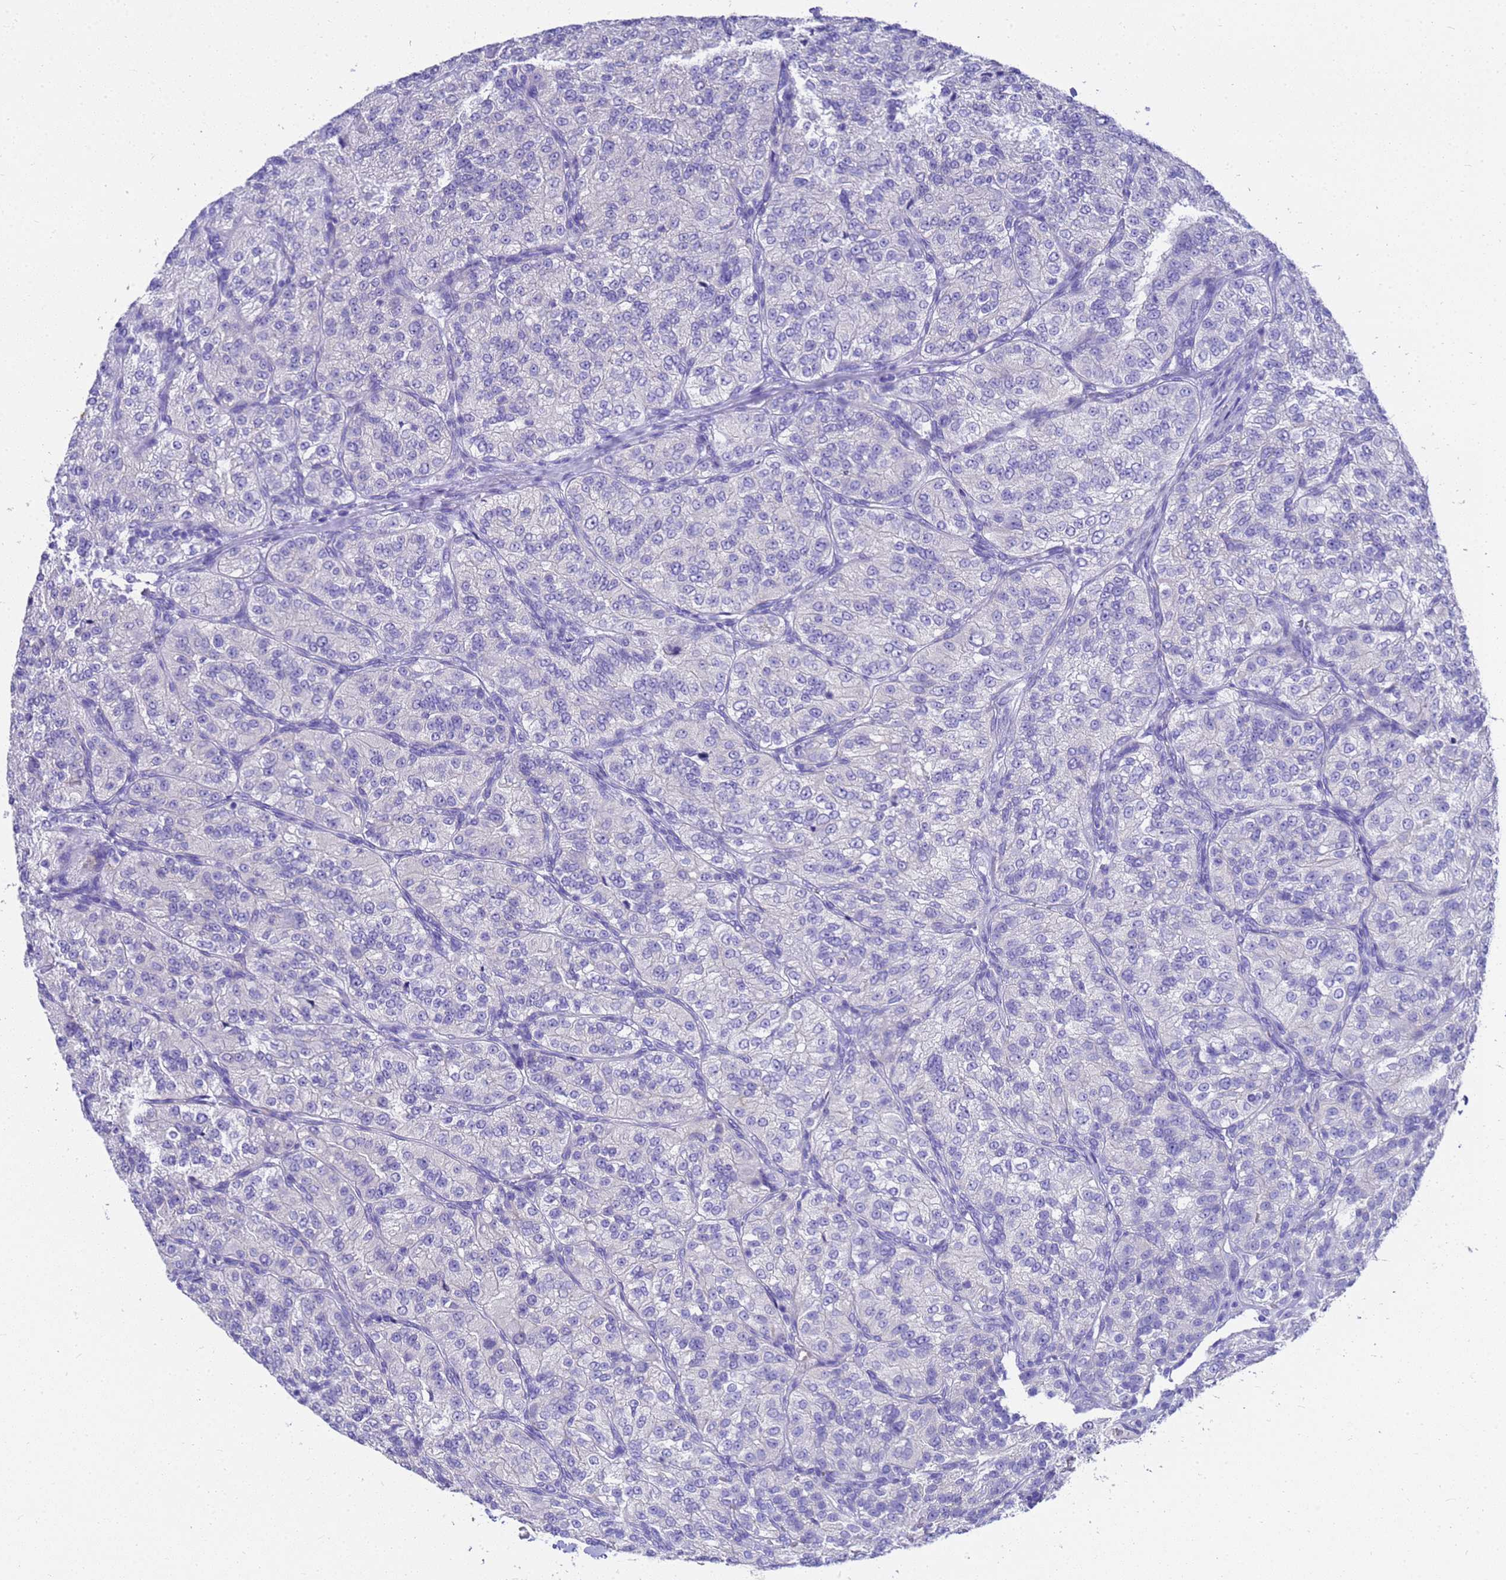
{"staining": {"intensity": "negative", "quantity": "none", "location": "none"}, "tissue": "renal cancer", "cell_type": "Tumor cells", "image_type": "cancer", "snomed": [{"axis": "morphology", "description": "Adenocarcinoma, NOS"}, {"axis": "topography", "description": "Kidney"}], "caption": "Tumor cells are negative for brown protein staining in renal cancer (adenocarcinoma). (DAB (3,3'-diaminobenzidine) immunohistochemistry with hematoxylin counter stain).", "gene": "MS4A13", "patient": {"sex": "female", "age": 63}}